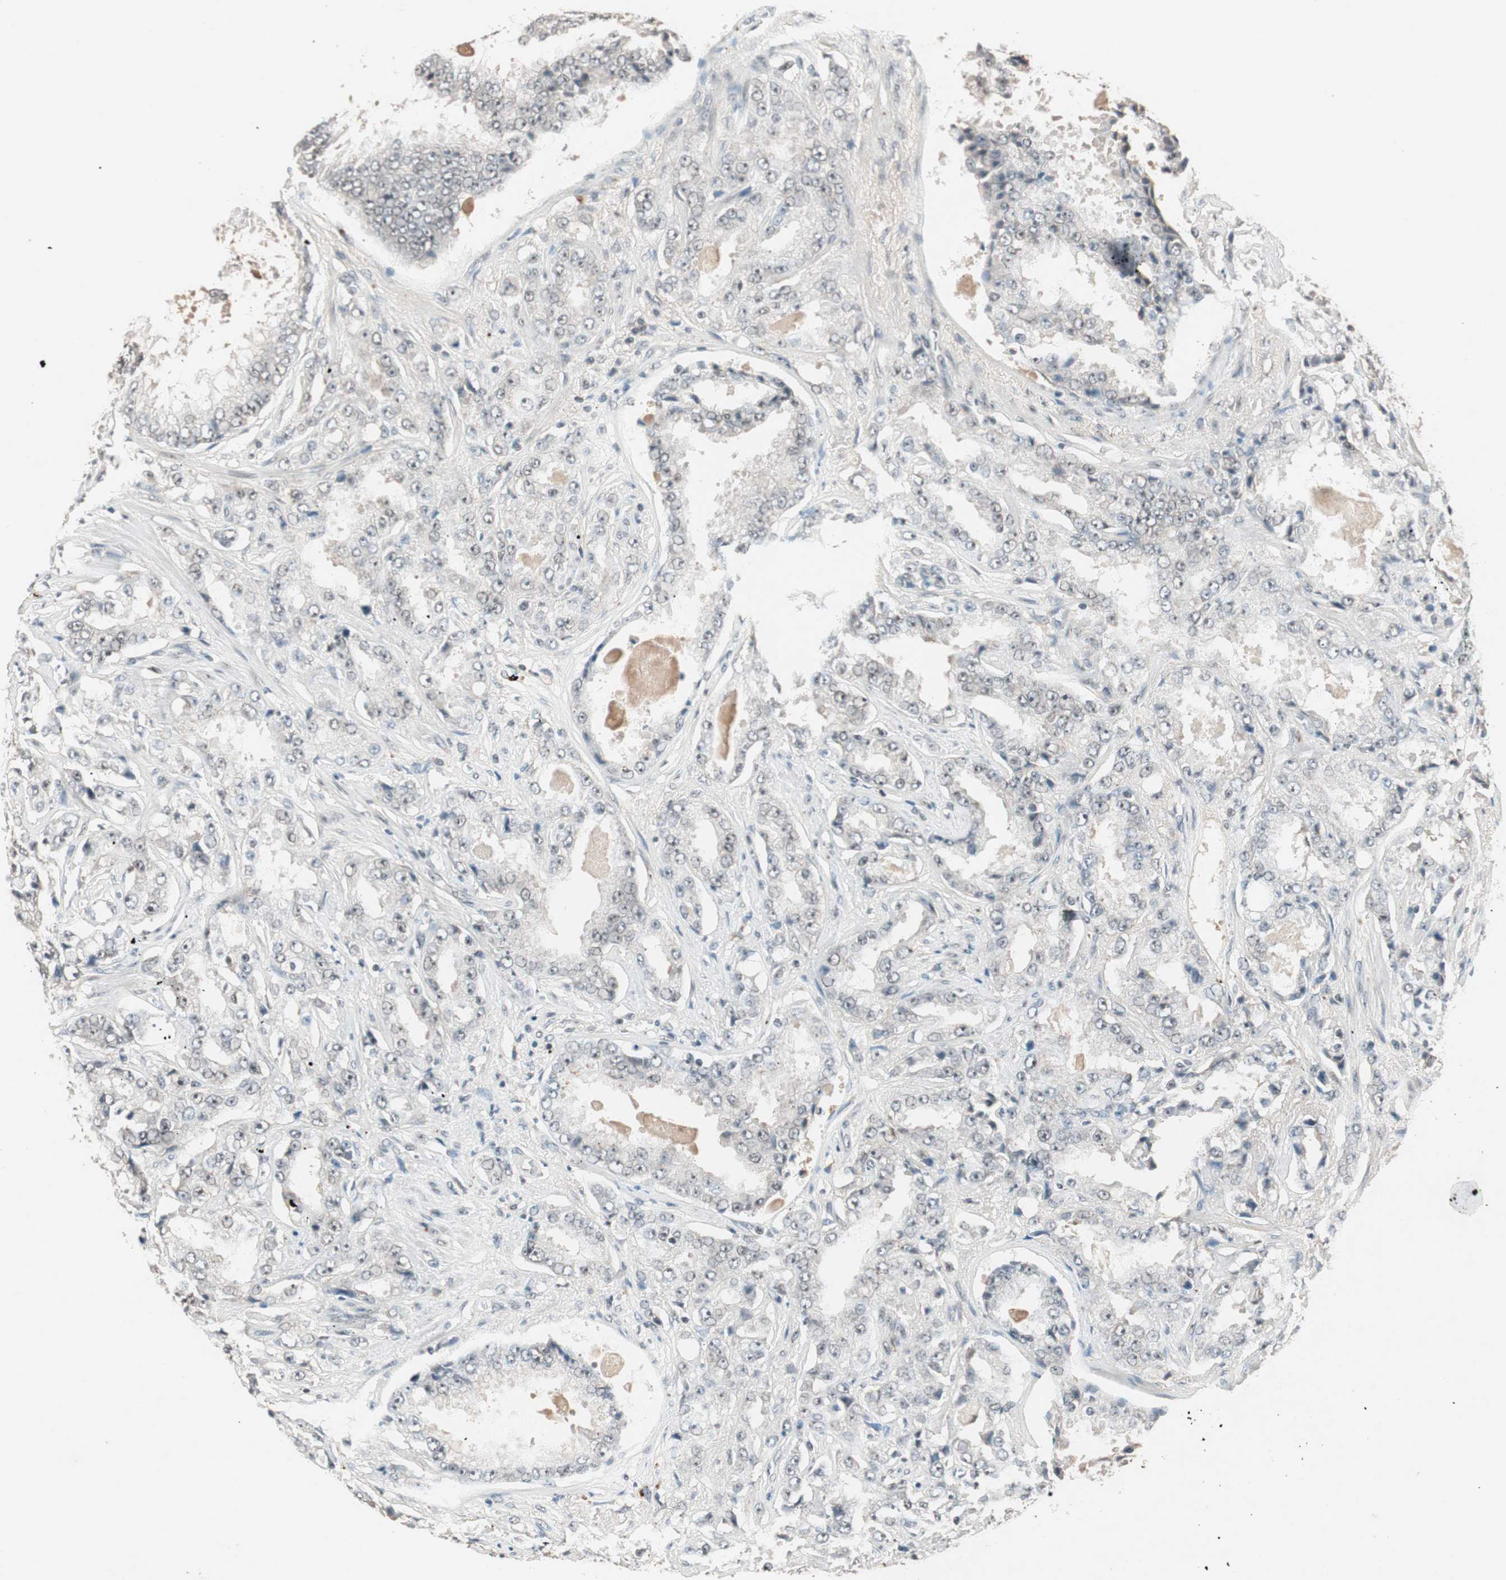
{"staining": {"intensity": "negative", "quantity": "none", "location": "none"}, "tissue": "prostate cancer", "cell_type": "Tumor cells", "image_type": "cancer", "snomed": [{"axis": "morphology", "description": "Adenocarcinoma, High grade"}, {"axis": "topography", "description": "Prostate"}], "caption": "Prostate cancer (adenocarcinoma (high-grade)) was stained to show a protein in brown. There is no significant staining in tumor cells.", "gene": "NFRKB", "patient": {"sex": "male", "age": 73}}